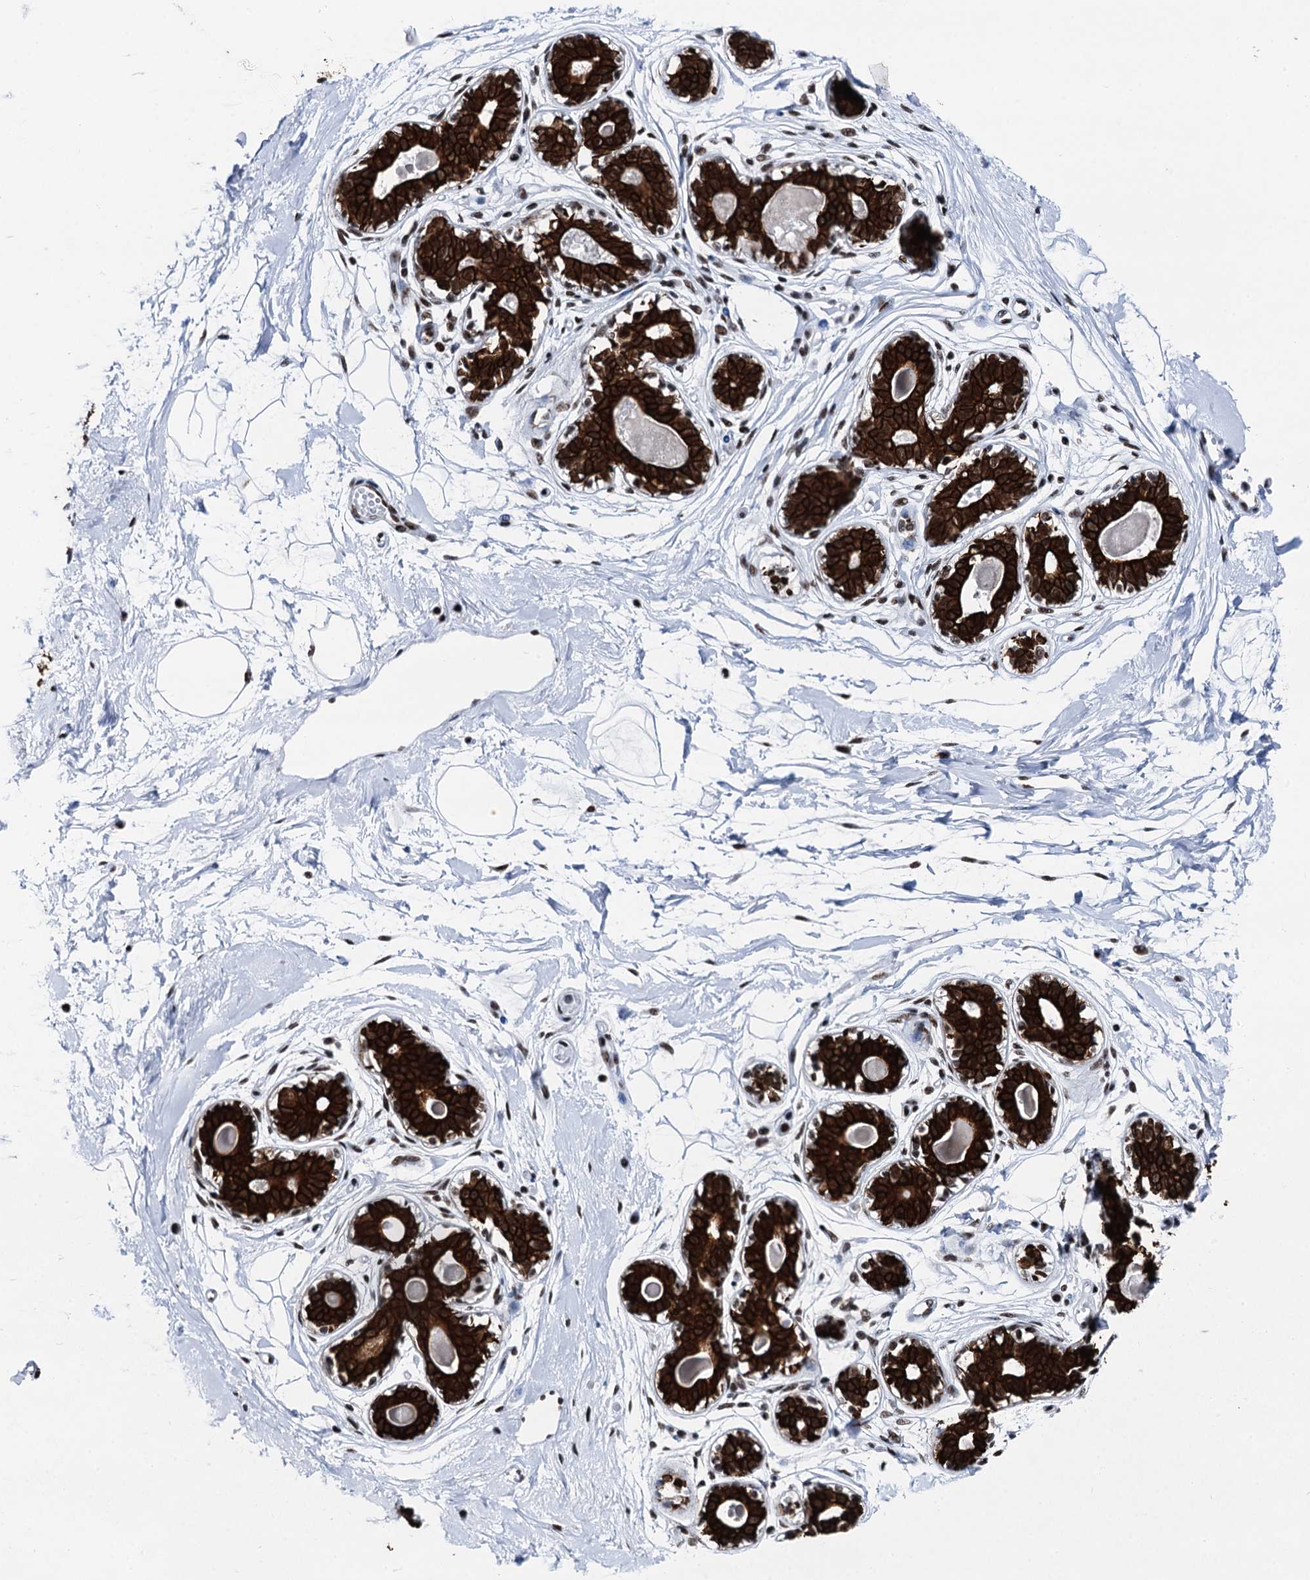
{"staining": {"intensity": "strong", "quantity": ">75%", "location": "nuclear"}, "tissue": "breast", "cell_type": "Adipocytes", "image_type": "normal", "snomed": [{"axis": "morphology", "description": "Normal tissue, NOS"}, {"axis": "topography", "description": "Breast"}], "caption": "Breast was stained to show a protein in brown. There is high levels of strong nuclear expression in about >75% of adipocytes. (DAB = brown stain, brightfield microscopy at high magnification).", "gene": "DDX23", "patient": {"sex": "female", "age": 45}}